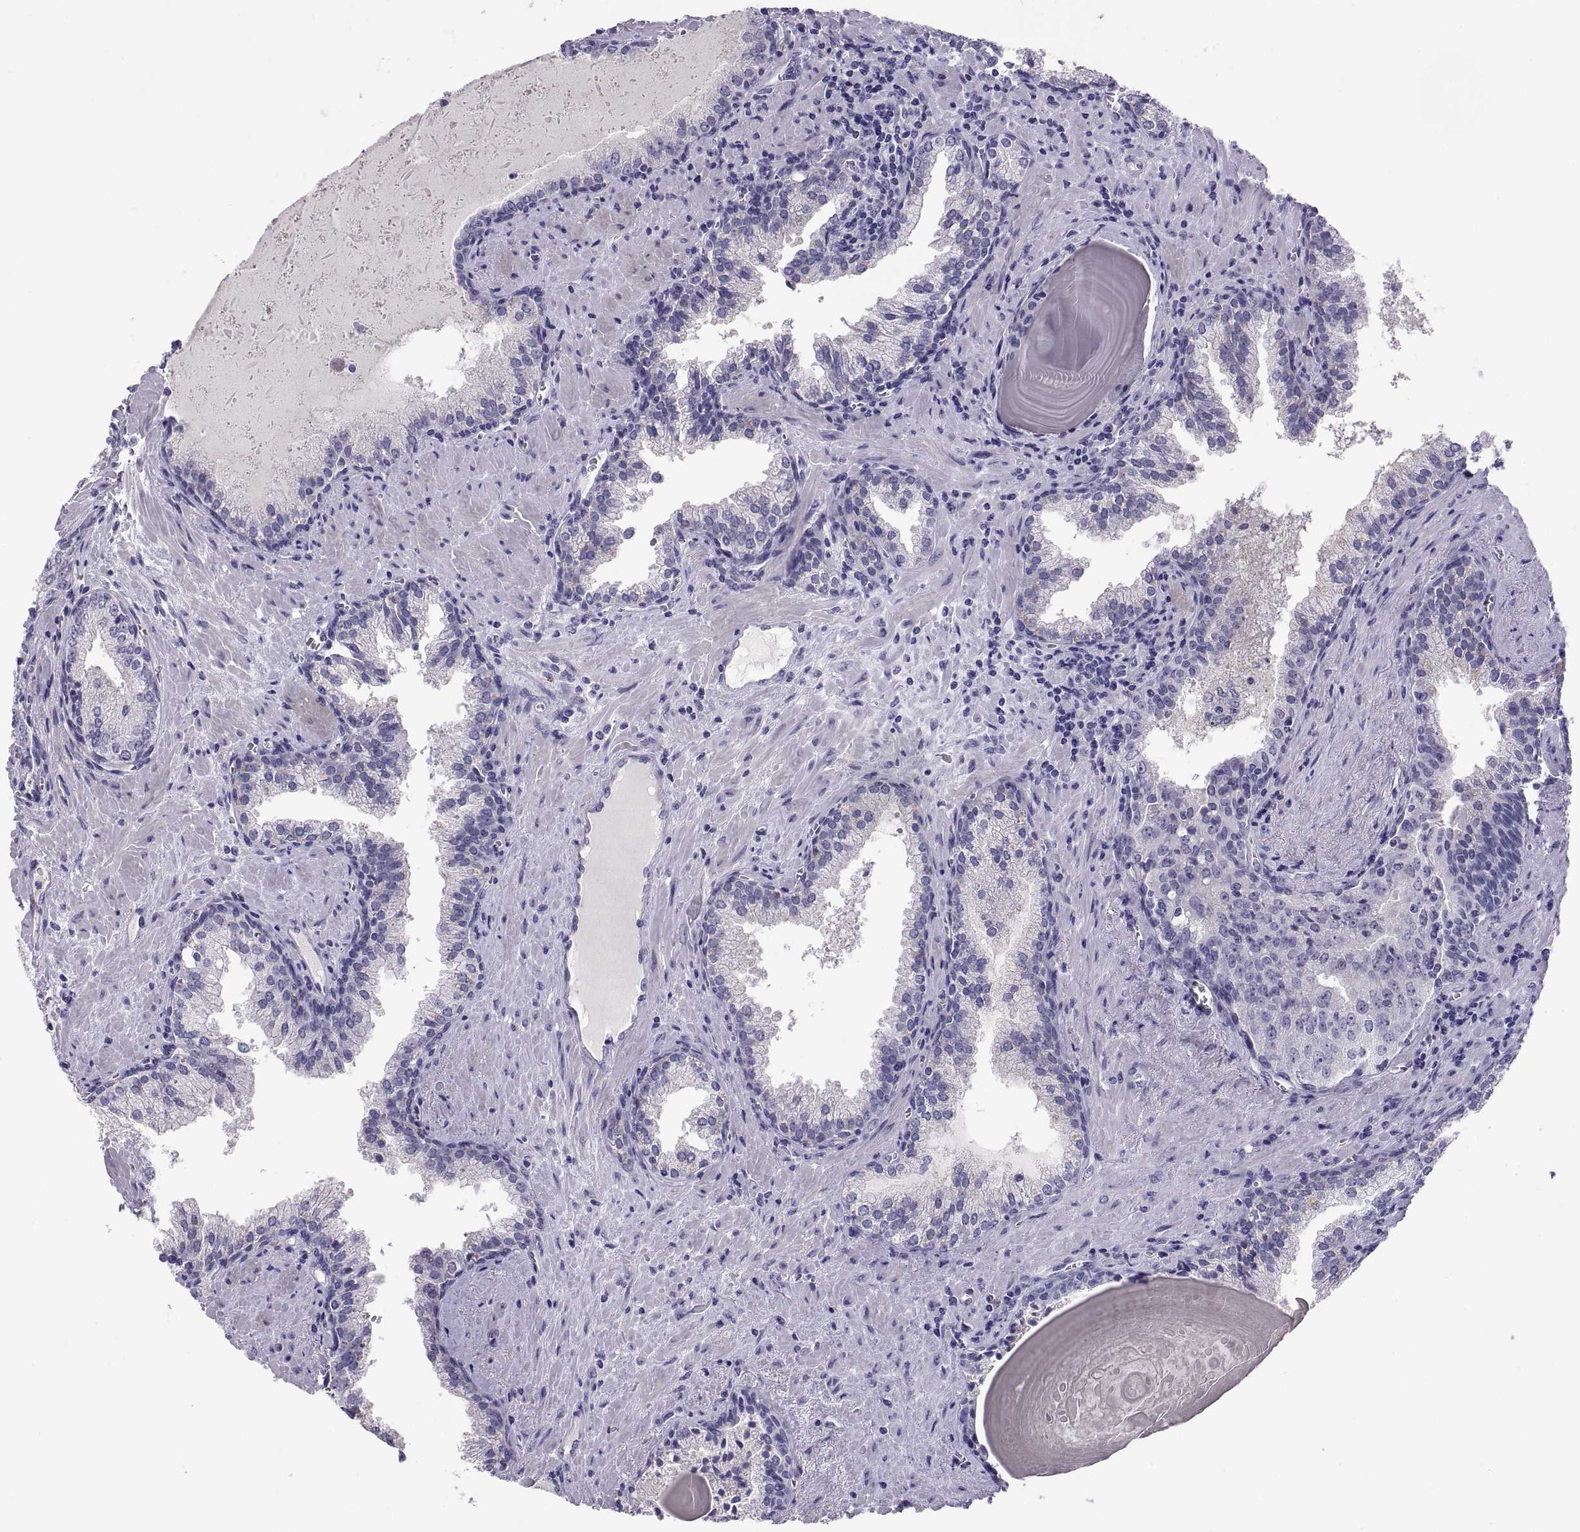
{"staining": {"intensity": "negative", "quantity": "none", "location": "none"}, "tissue": "prostate cancer", "cell_type": "Tumor cells", "image_type": "cancer", "snomed": [{"axis": "morphology", "description": "Adenocarcinoma, High grade"}, {"axis": "topography", "description": "Prostate"}], "caption": "An immunohistochemistry (IHC) histopathology image of prostate adenocarcinoma (high-grade) is shown. There is no staining in tumor cells of prostate adenocarcinoma (high-grade).", "gene": "TEX13A", "patient": {"sex": "male", "age": 68}}